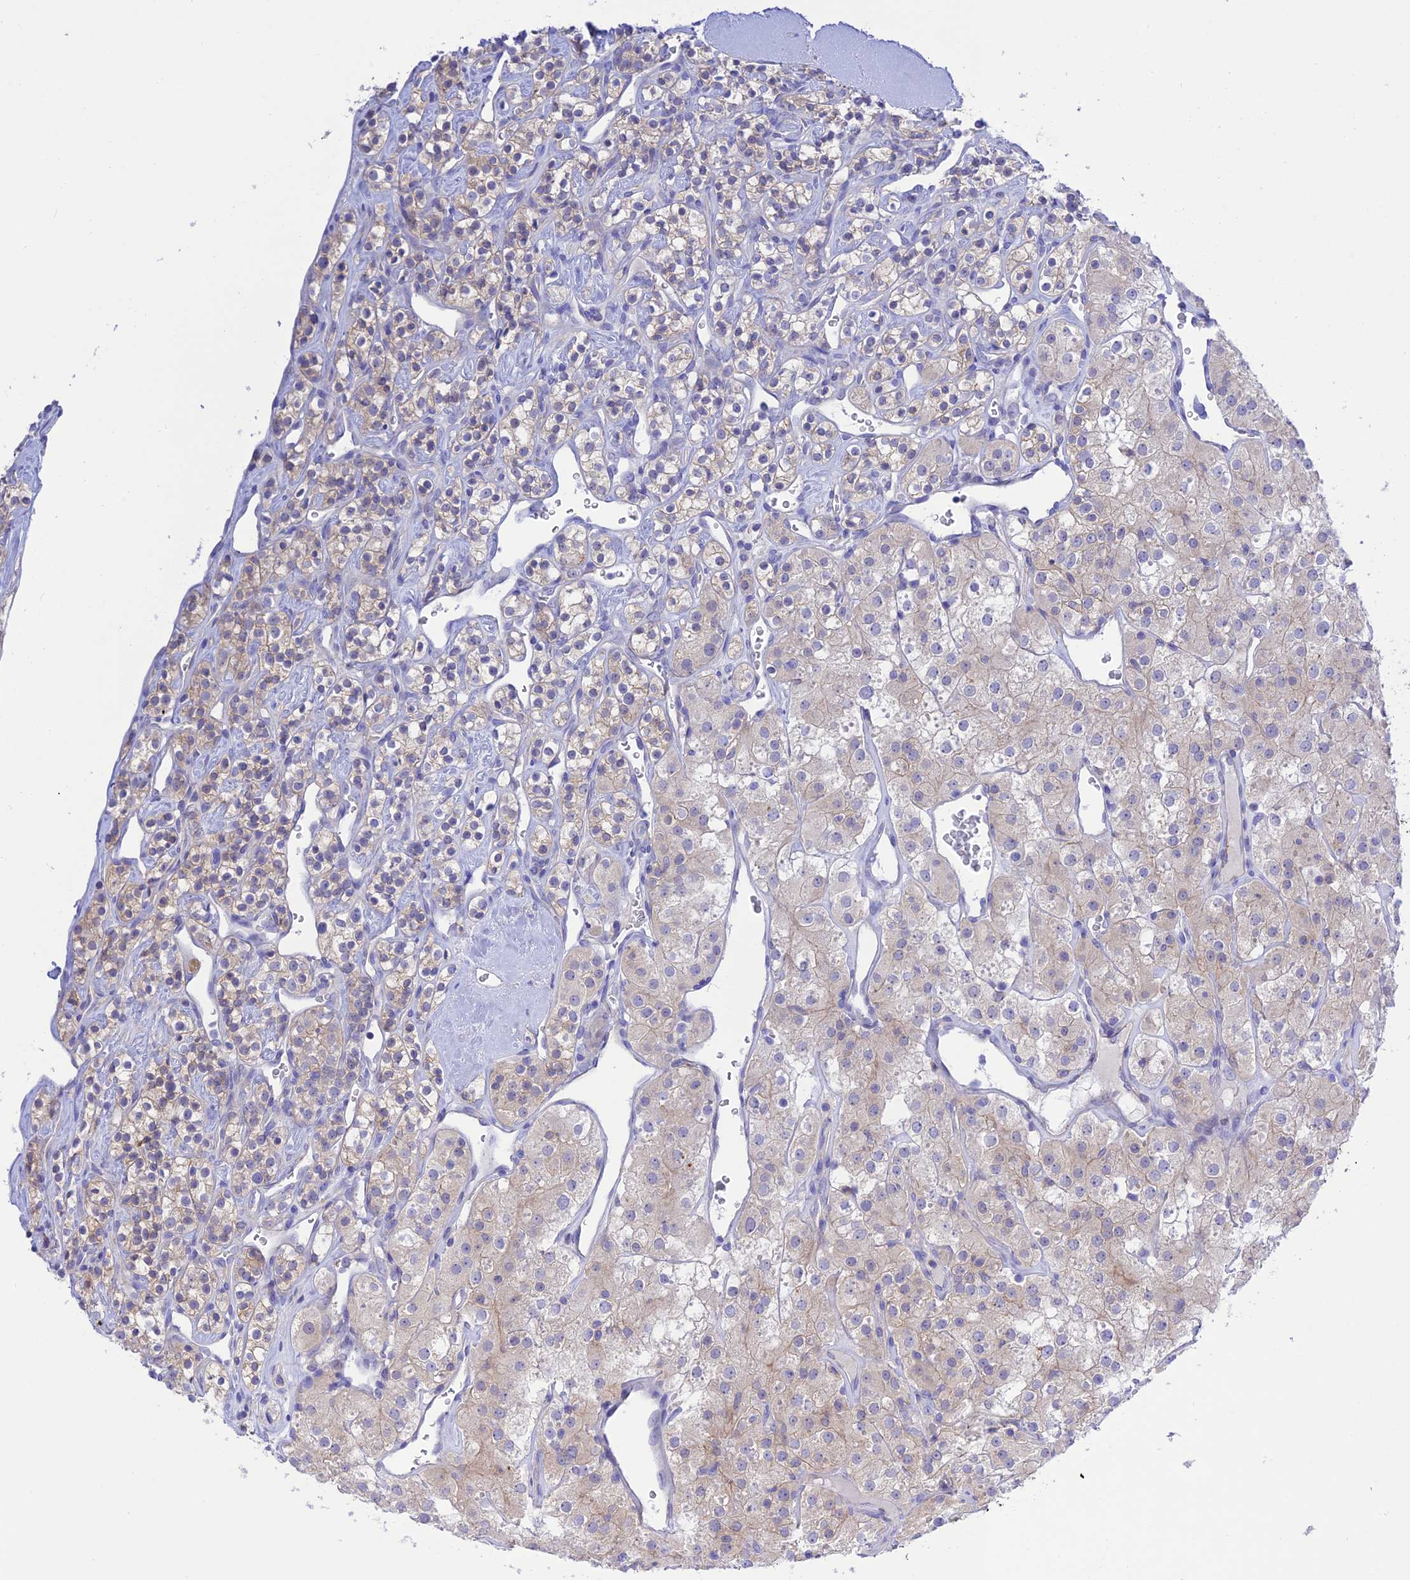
{"staining": {"intensity": "weak", "quantity": "<25%", "location": "cytoplasmic/membranous"}, "tissue": "renal cancer", "cell_type": "Tumor cells", "image_type": "cancer", "snomed": [{"axis": "morphology", "description": "Adenocarcinoma, NOS"}, {"axis": "topography", "description": "Kidney"}], "caption": "Immunohistochemical staining of human renal cancer reveals no significant expression in tumor cells. Nuclei are stained in blue.", "gene": "CHSY3", "patient": {"sex": "male", "age": 77}}